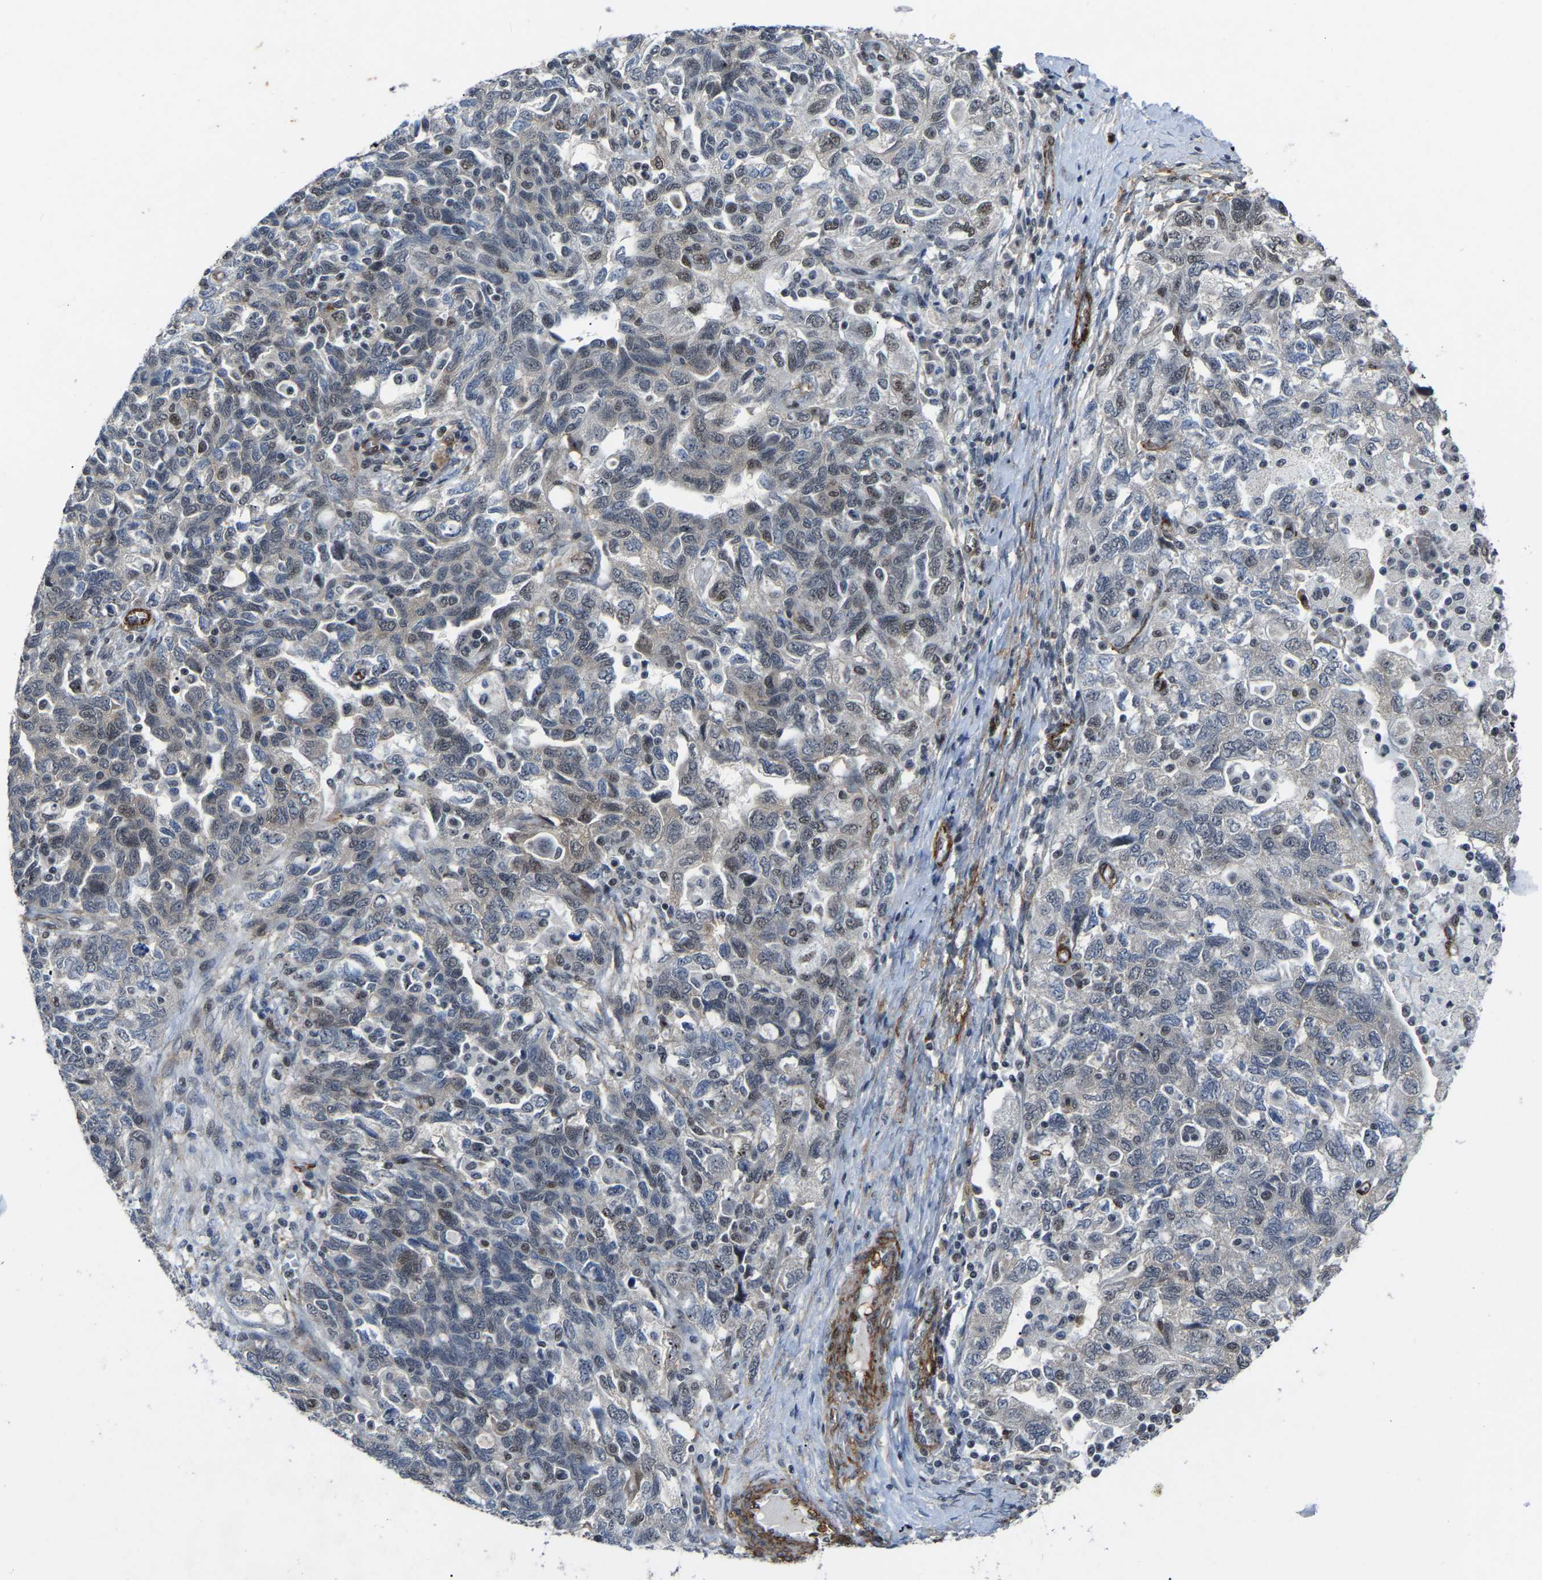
{"staining": {"intensity": "moderate", "quantity": "<25%", "location": "cytoplasmic/membranous,nuclear"}, "tissue": "ovarian cancer", "cell_type": "Tumor cells", "image_type": "cancer", "snomed": [{"axis": "morphology", "description": "Carcinoma, NOS"}, {"axis": "morphology", "description": "Cystadenocarcinoma, serous, NOS"}, {"axis": "topography", "description": "Ovary"}], "caption": "High-power microscopy captured an IHC photomicrograph of ovarian cancer (carcinoma), revealing moderate cytoplasmic/membranous and nuclear staining in about <25% of tumor cells.", "gene": "DDX5", "patient": {"sex": "female", "age": 69}}